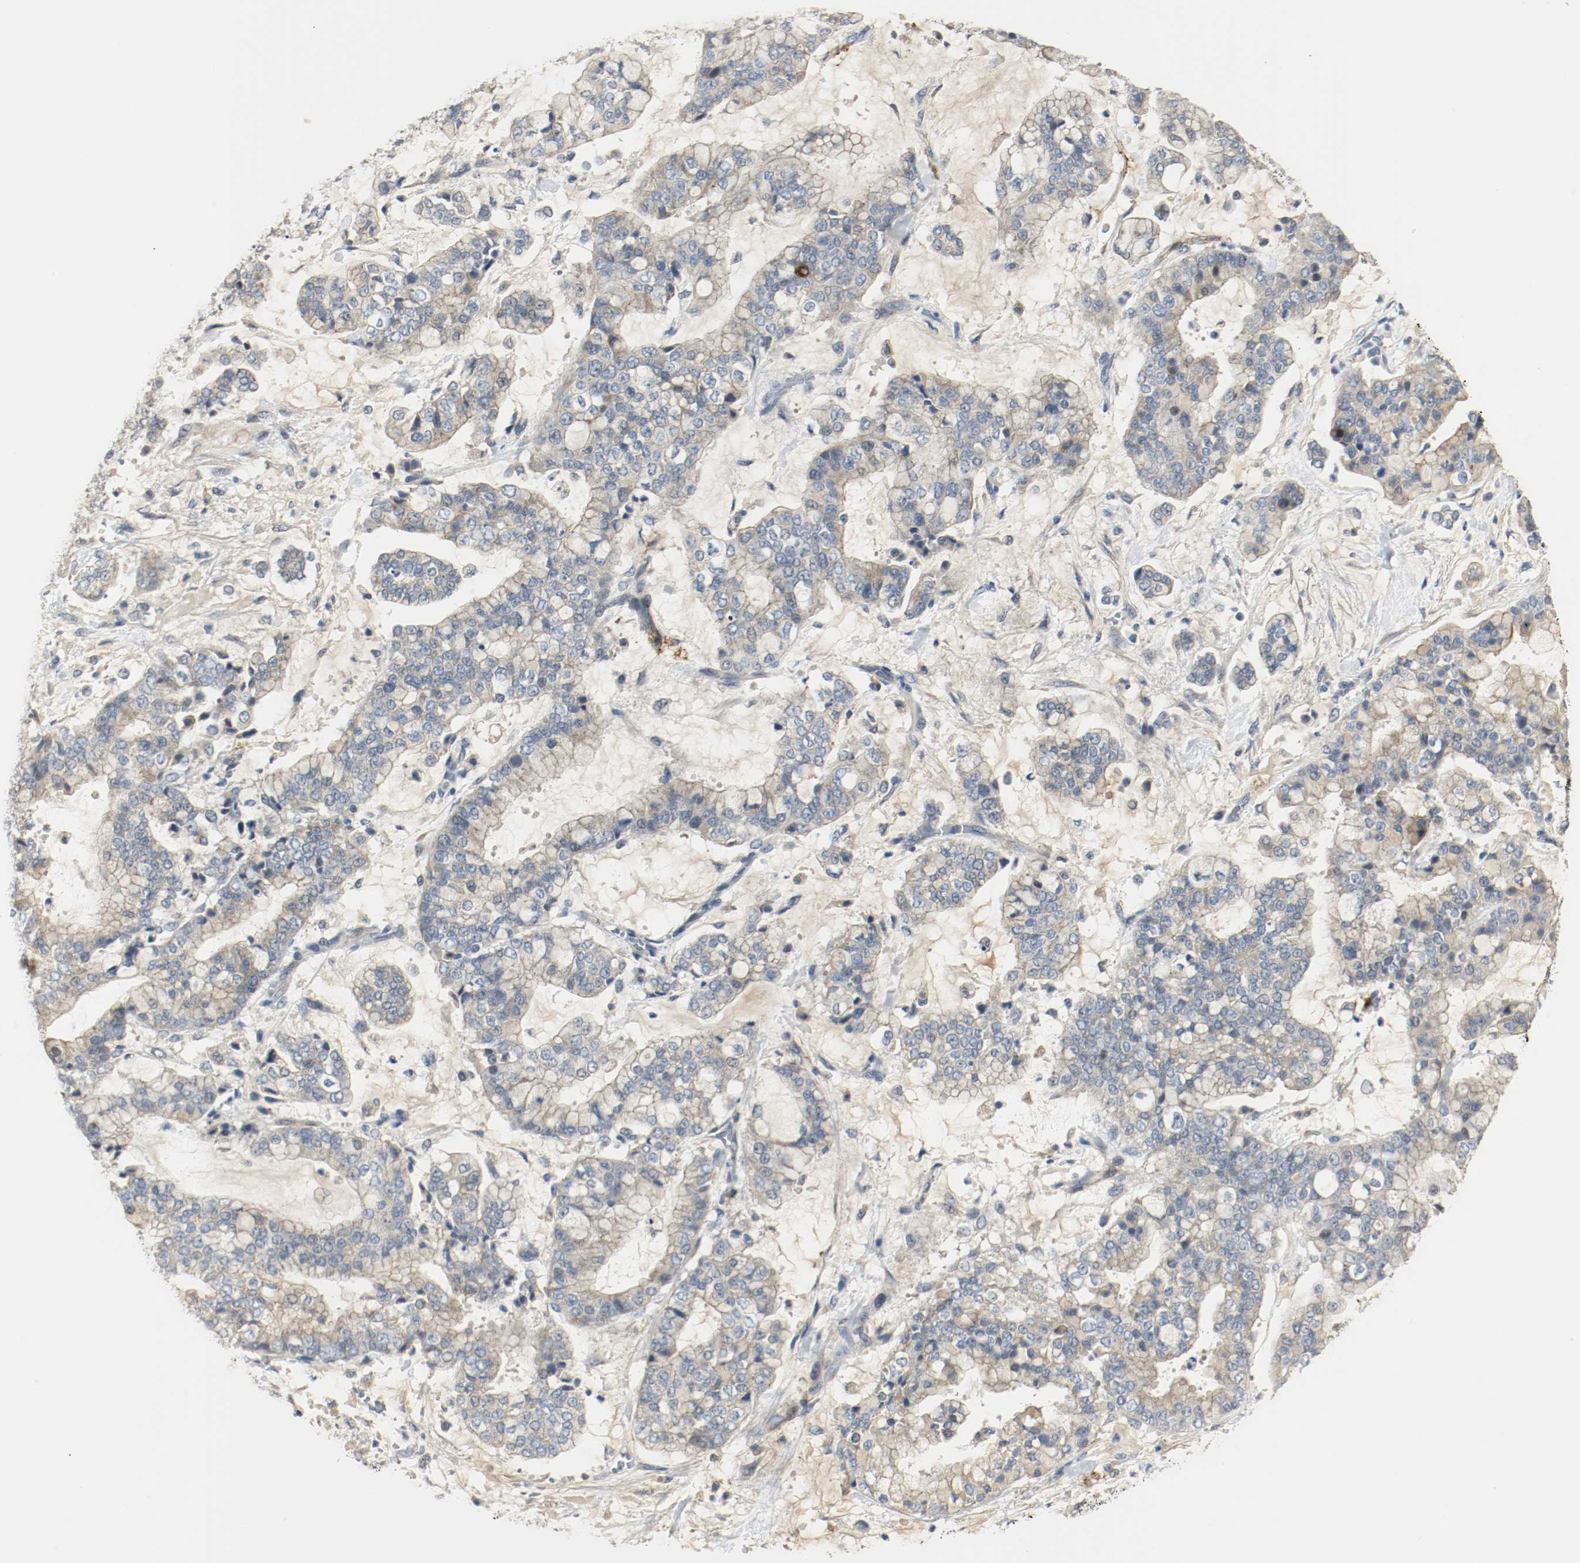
{"staining": {"intensity": "weak", "quantity": "25%-75%", "location": "cytoplasmic/membranous"}, "tissue": "stomach cancer", "cell_type": "Tumor cells", "image_type": "cancer", "snomed": [{"axis": "morphology", "description": "Normal tissue, NOS"}, {"axis": "morphology", "description": "Adenocarcinoma, NOS"}, {"axis": "topography", "description": "Stomach, upper"}, {"axis": "topography", "description": "Stomach"}], "caption": "A histopathology image of adenocarcinoma (stomach) stained for a protein exhibits weak cytoplasmic/membranous brown staining in tumor cells.", "gene": "MELTF", "patient": {"sex": "male", "age": 76}}